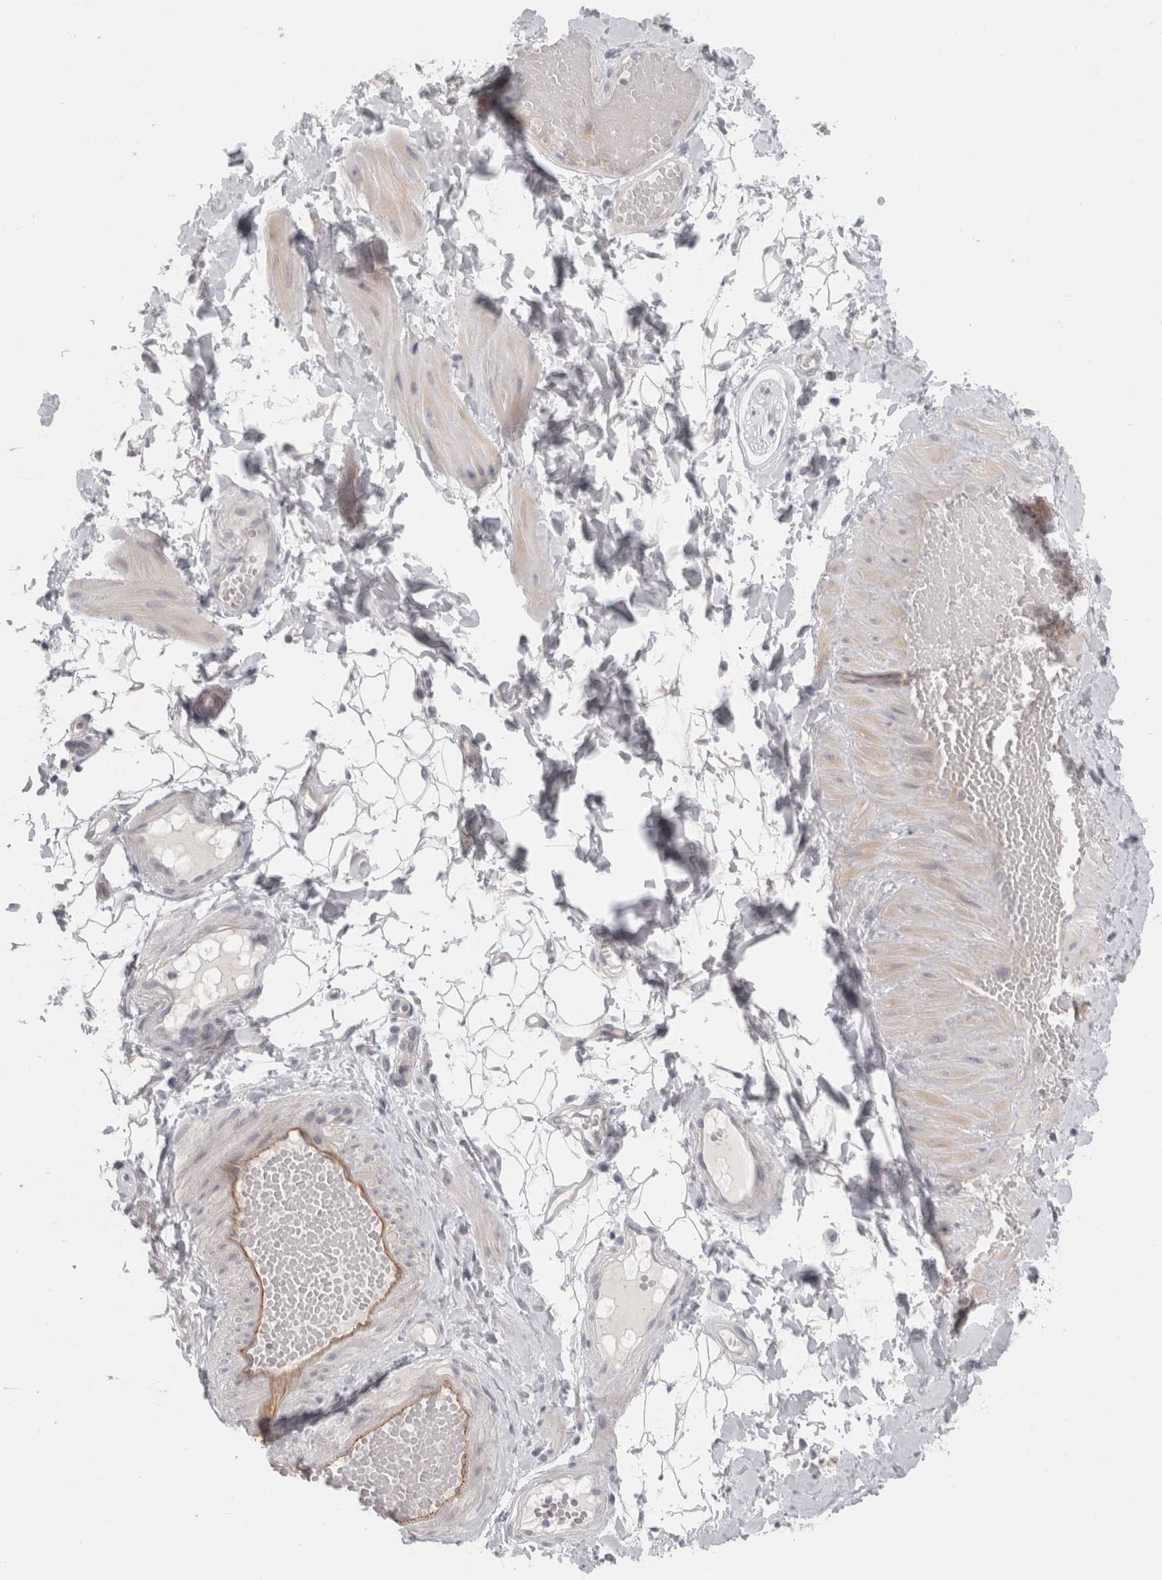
{"staining": {"intensity": "negative", "quantity": "none", "location": "none"}, "tissue": "adipose tissue", "cell_type": "Adipocytes", "image_type": "normal", "snomed": [{"axis": "morphology", "description": "Normal tissue, NOS"}, {"axis": "topography", "description": "Adipose tissue"}, {"axis": "topography", "description": "Vascular tissue"}, {"axis": "topography", "description": "Peripheral nerve tissue"}], "caption": "Human adipose tissue stained for a protein using immunohistochemistry demonstrates no expression in adipocytes.", "gene": "FBLIM1", "patient": {"sex": "male", "age": 25}}